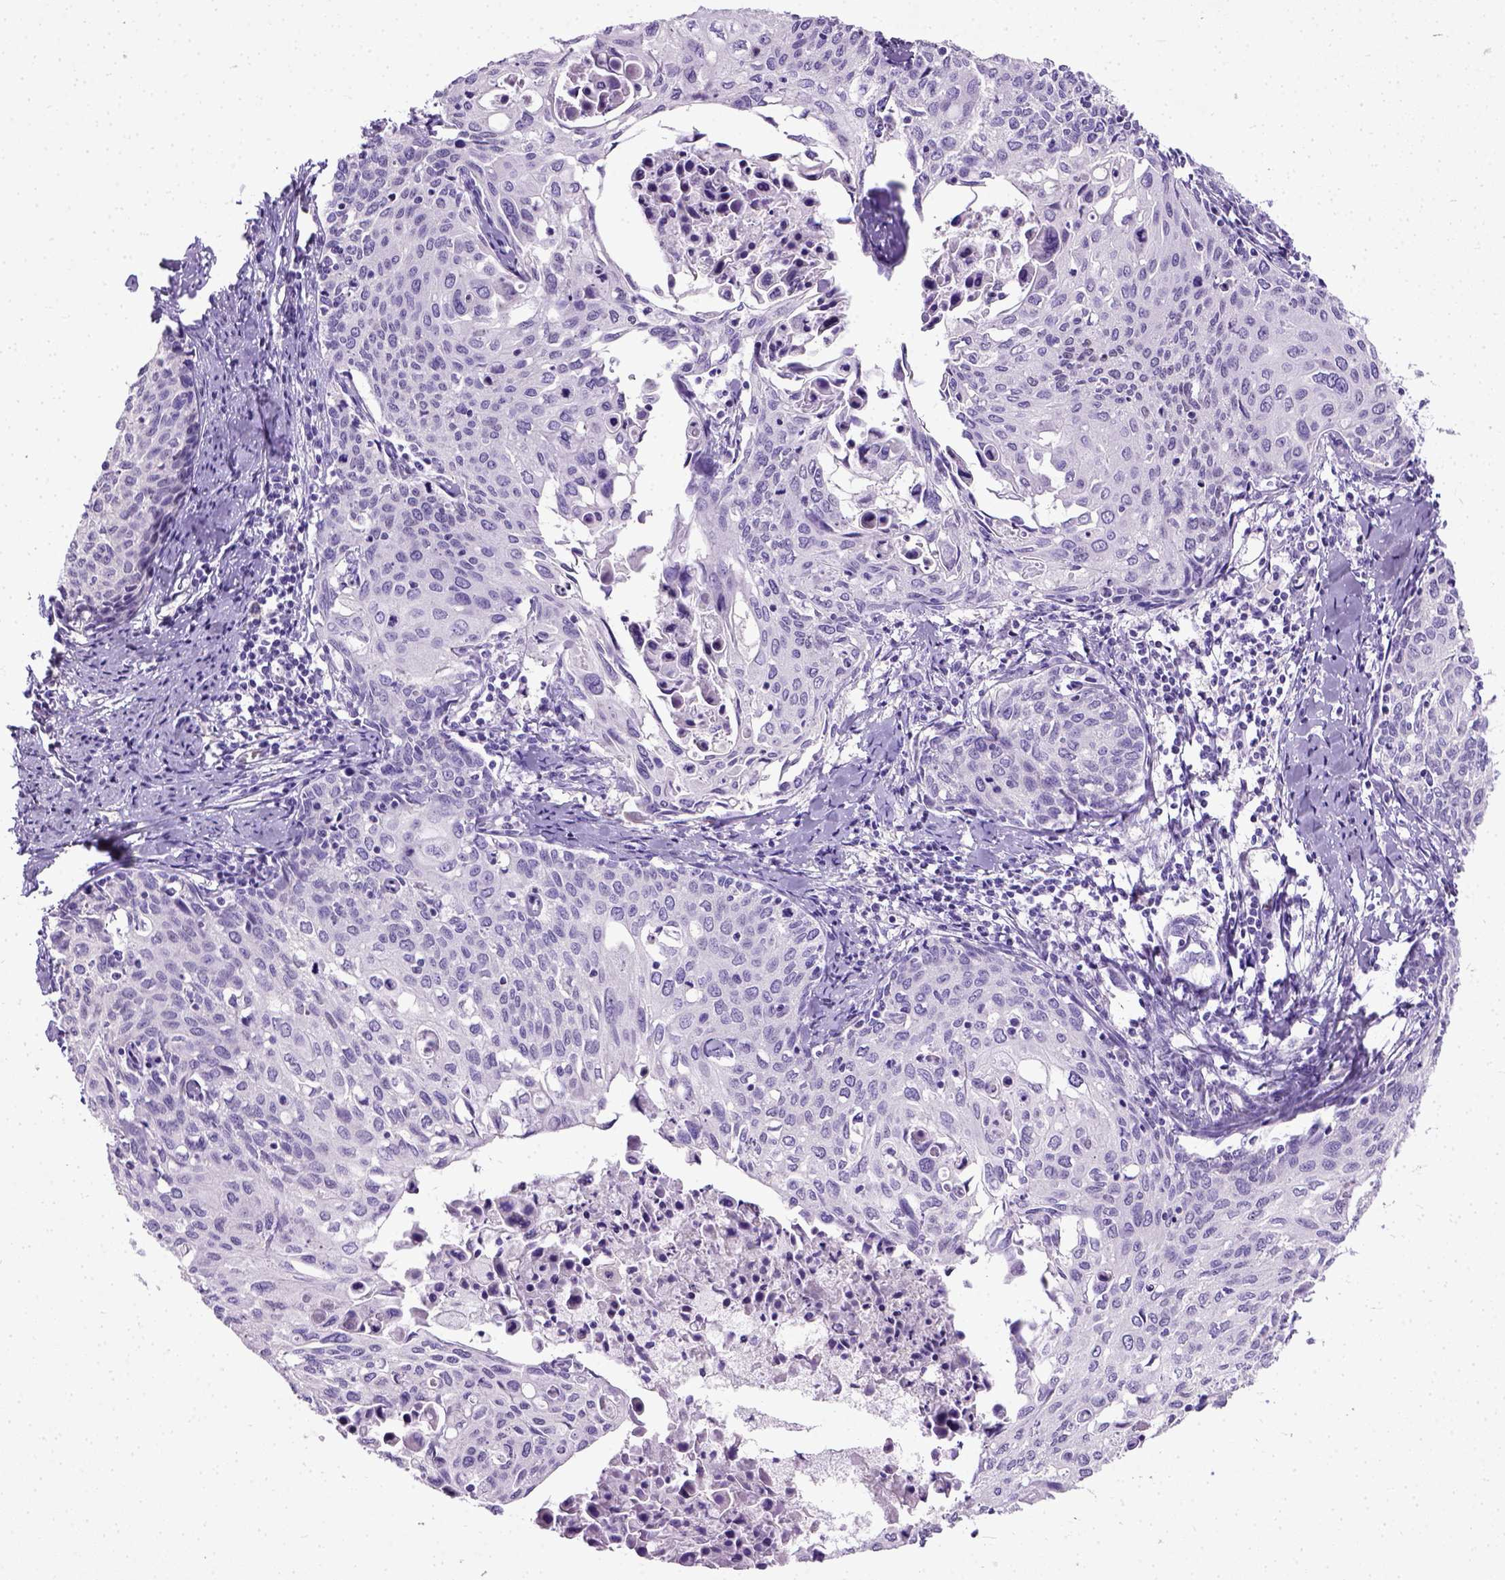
{"staining": {"intensity": "negative", "quantity": "none", "location": "none"}, "tissue": "cervical cancer", "cell_type": "Tumor cells", "image_type": "cancer", "snomed": [{"axis": "morphology", "description": "Squamous cell carcinoma, NOS"}, {"axis": "topography", "description": "Cervix"}], "caption": "Tumor cells are negative for protein expression in human cervical squamous cell carcinoma.", "gene": "ADAMTS8", "patient": {"sex": "female", "age": 62}}